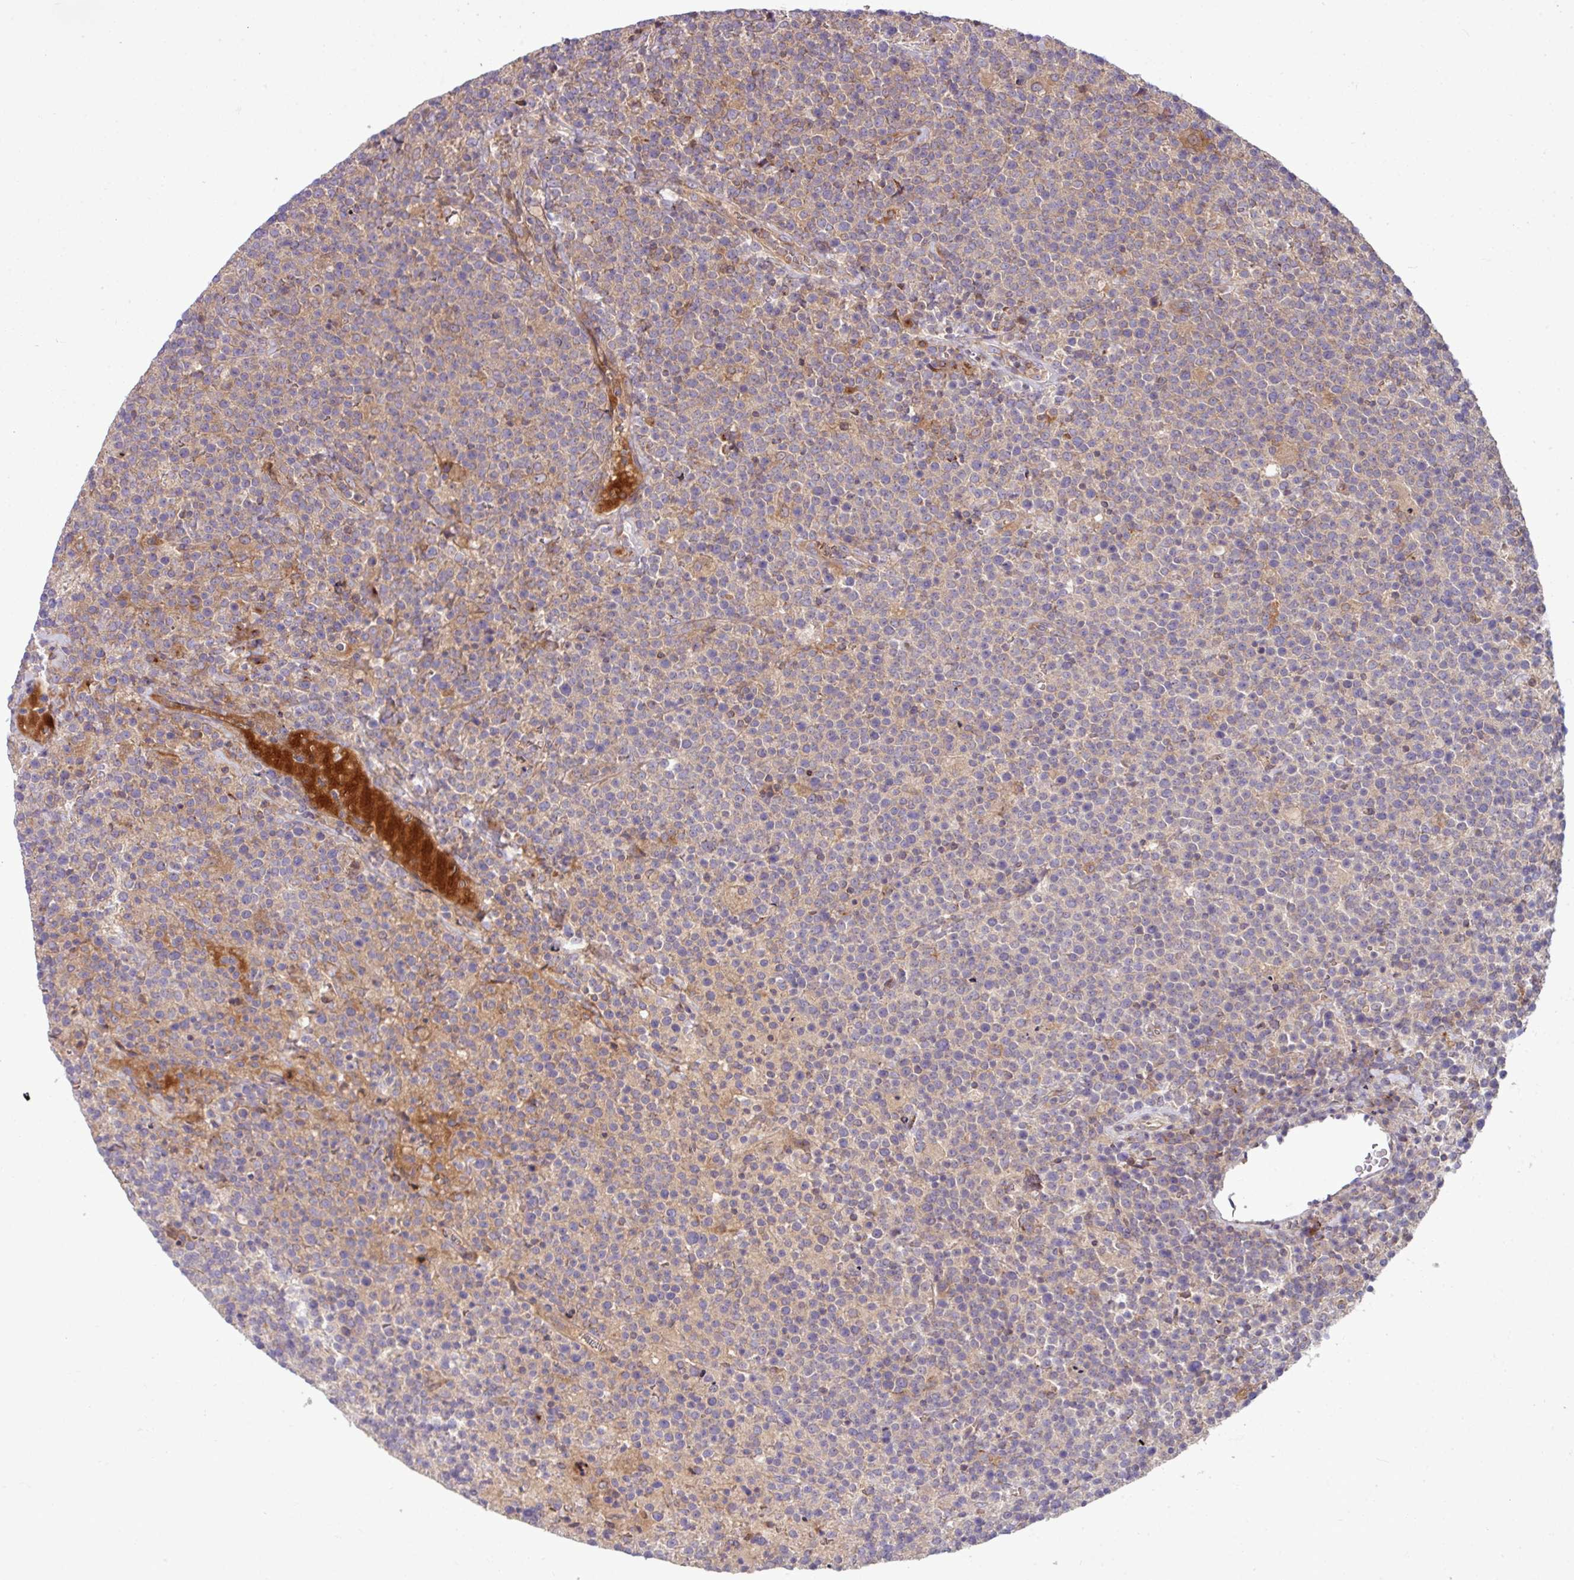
{"staining": {"intensity": "weak", "quantity": "<25%", "location": "cytoplasmic/membranous"}, "tissue": "lymphoma", "cell_type": "Tumor cells", "image_type": "cancer", "snomed": [{"axis": "morphology", "description": "Malignant lymphoma, non-Hodgkin's type, High grade"}, {"axis": "topography", "description": "Lymph node"}], "caption": "The IHC image has no significant expression in tumor cells of lymphoma tissue.", "gene": "RAB19", "patient": {"sex": "male", "age": 61}}